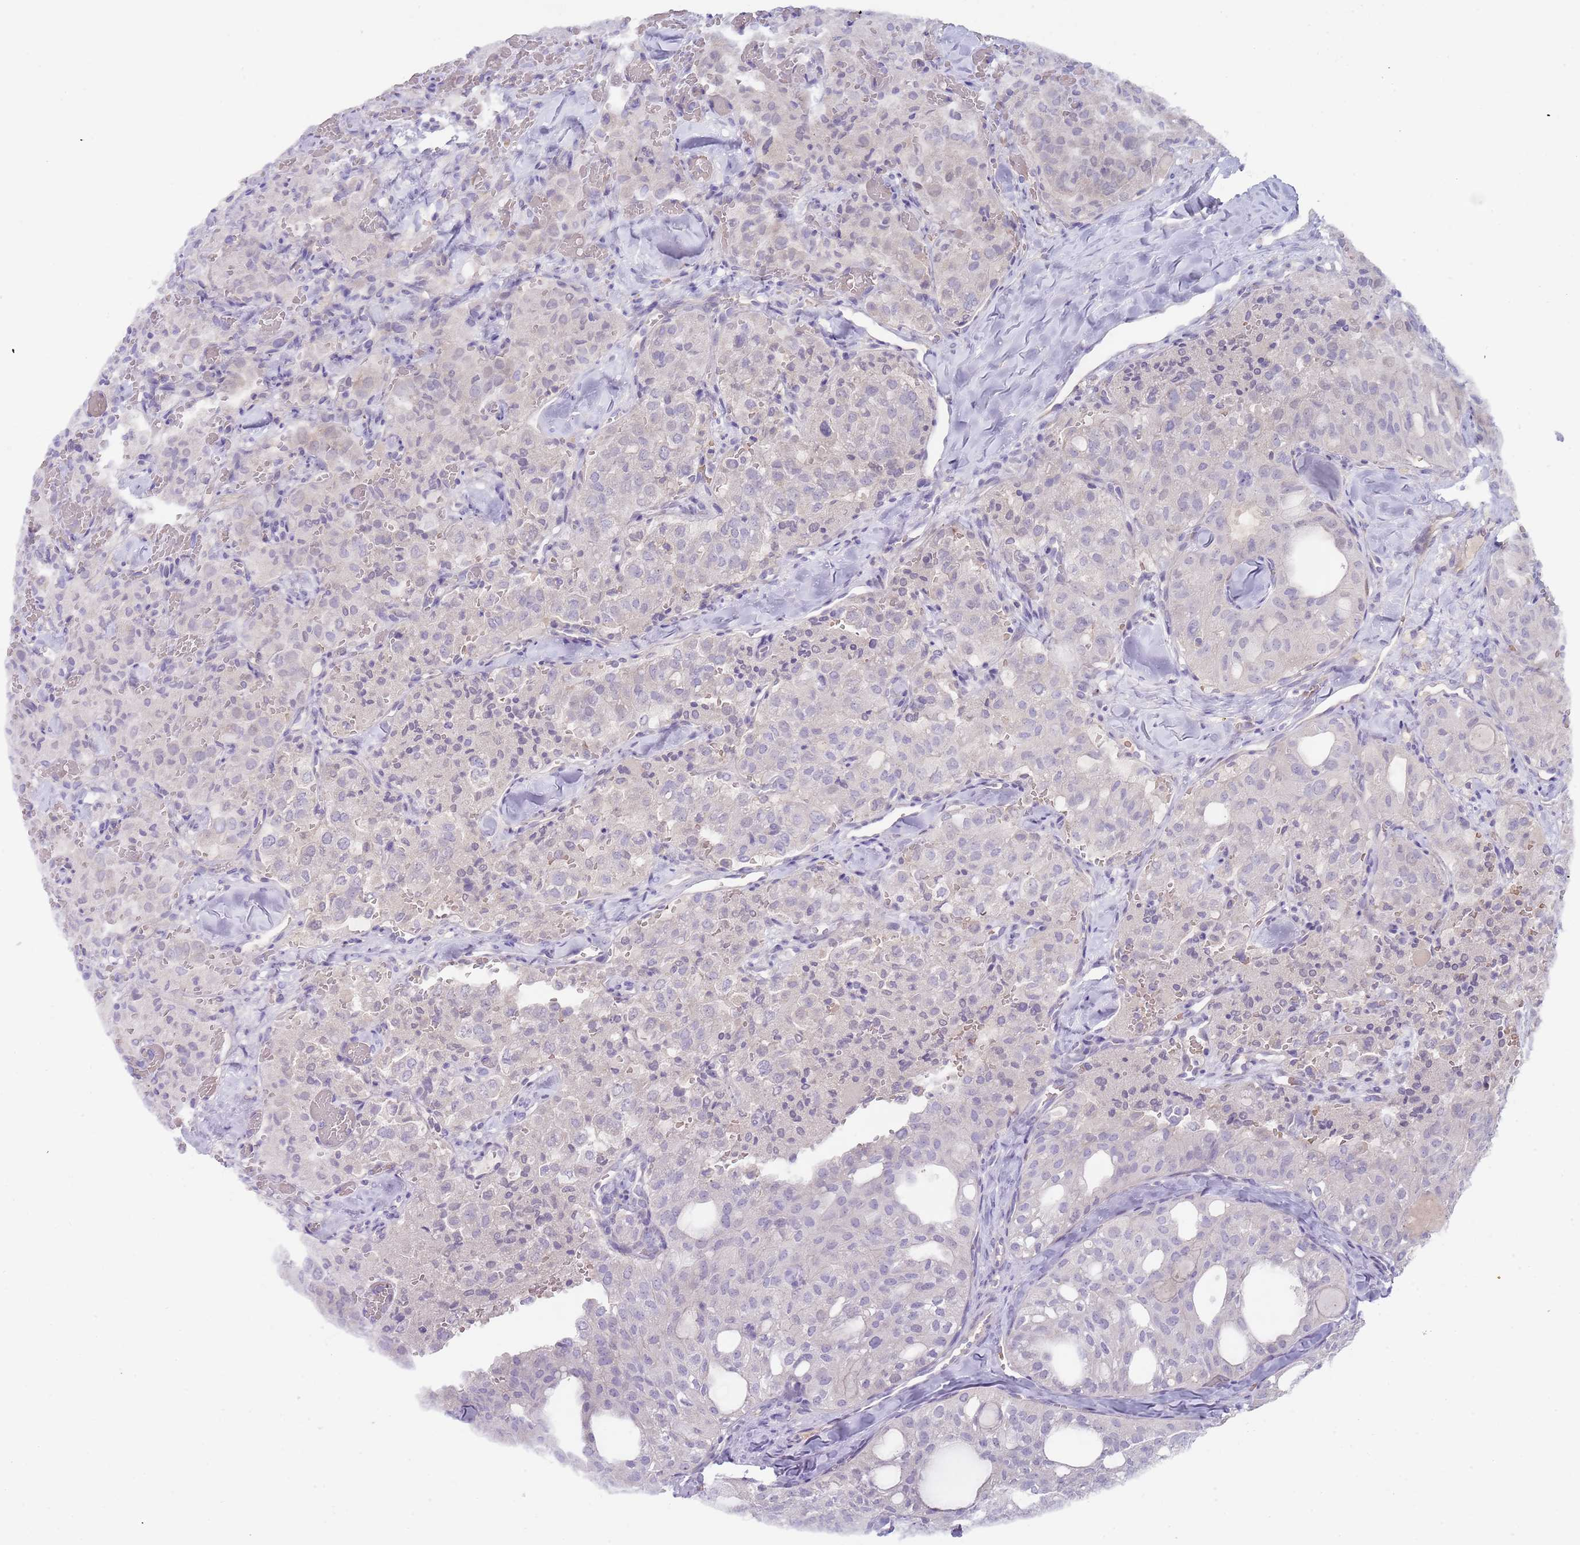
{"staining": {"intensity": "negative", "quantity": "none", "location": "none"}, "tissue": "thyroid cancer", "cell_type": "Tumor cells", "image_type": "cancer", "snomed": [{"axis": "morphology", "description": "Follicular adenoma carcinoma, NOS"}, {"axis": "topography", "description": "Thyroid gland"}], "caption": "The photomicrograph reveals no staining of tumor cells in follicular adenoma carcinoma (thyroid). Brightfield microscopy of immunohistochemistry stained with DAB (3,3'-diaminobenzidine) (brown) and hematoxylin (blue), captured at high magnification.", "gene": "PRAC1", "patient": {"sex": "male", "age": 75}}